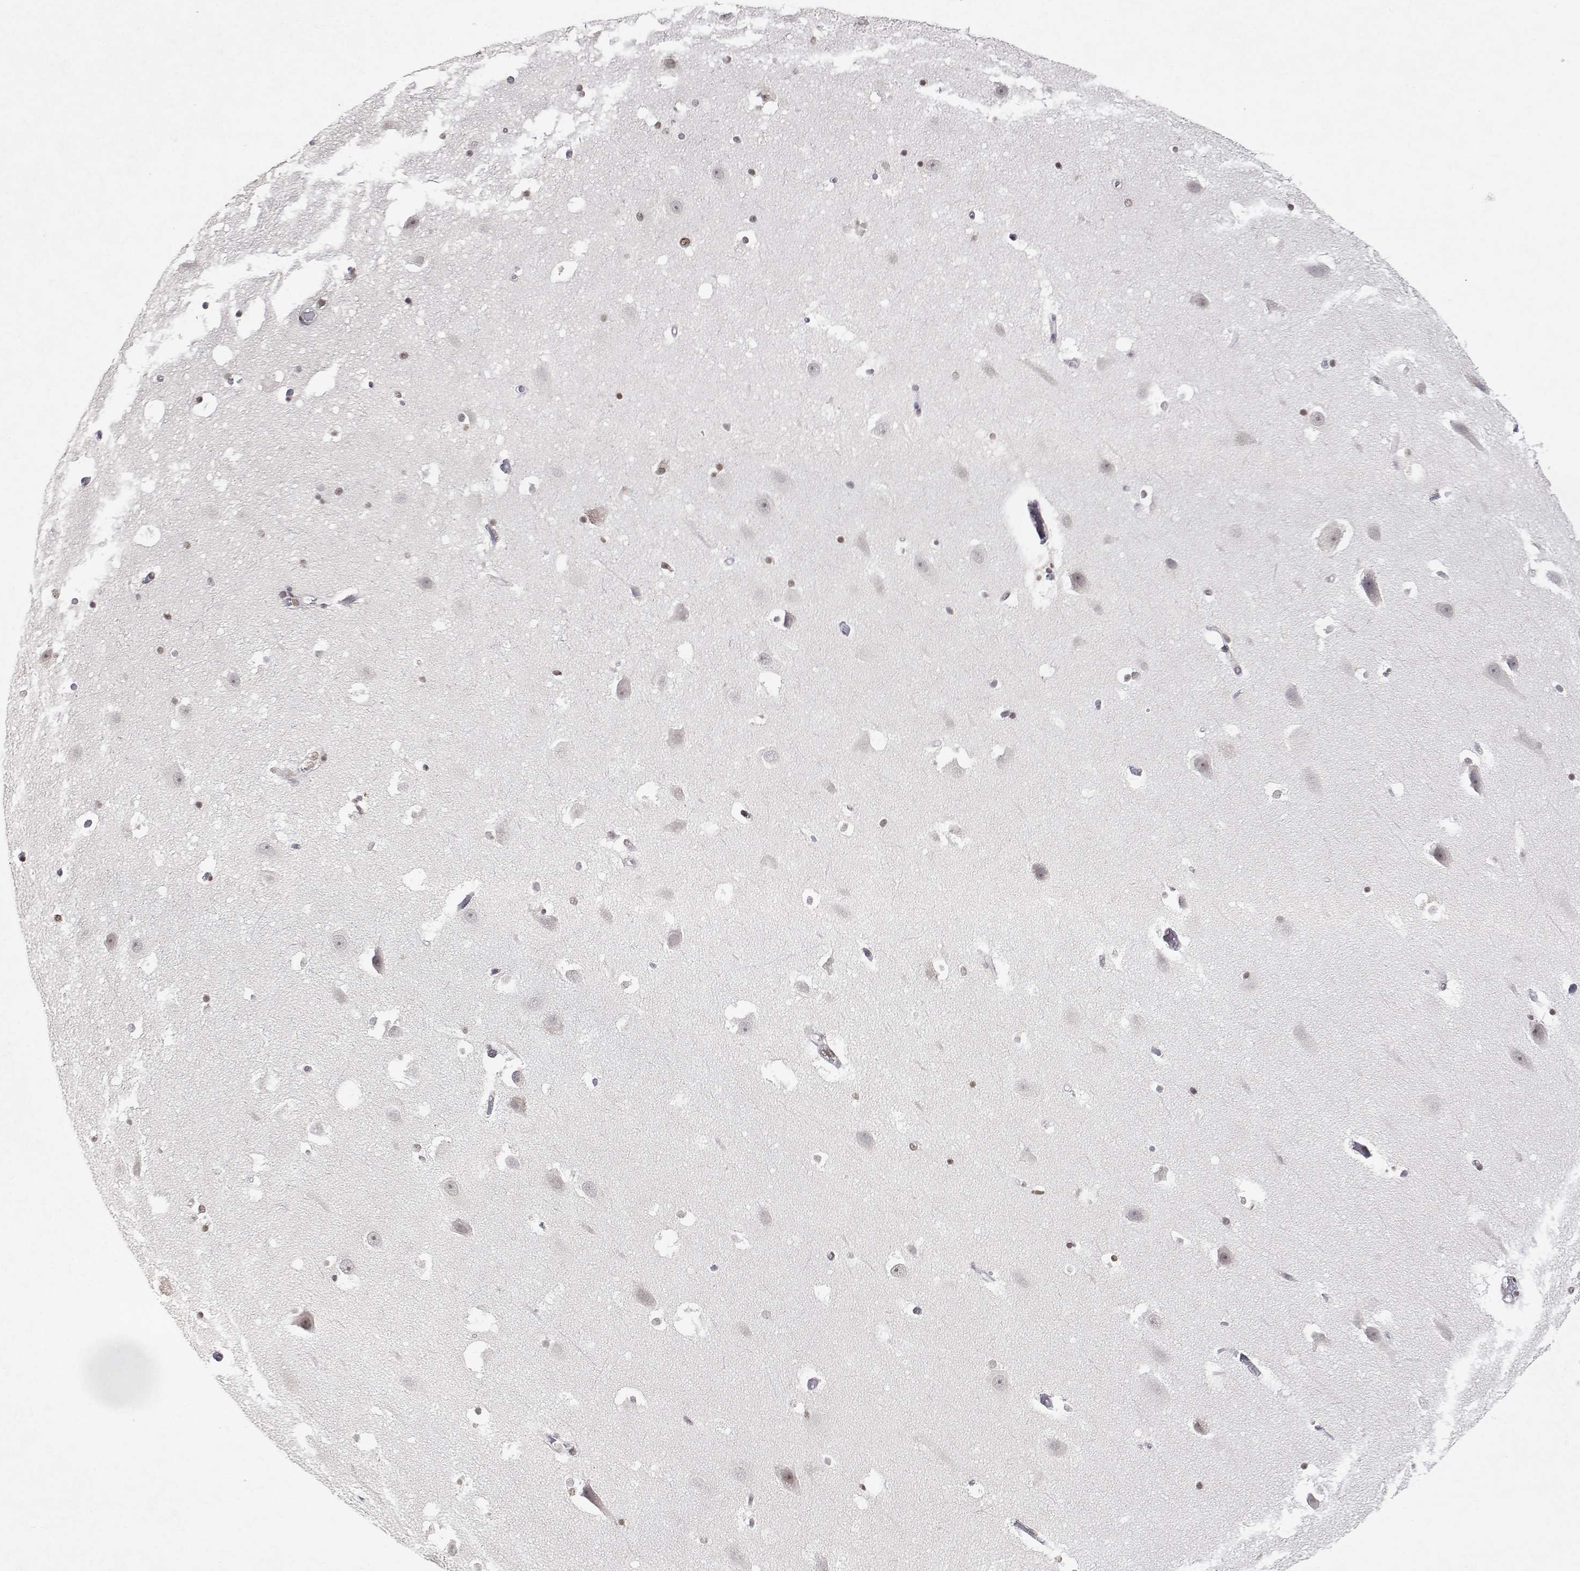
{"staining": {"intensity": "moderate", "quantity": "<25%", "location": "nuclear"}, "tissue": "hippocampus", "cell_type": "Glial cells", "image_type": "normal", "snomed": [{"axis": "morphology", "description": "Normal tissue, NOS"}, {"axis": "topography", "description": "Hippocampus"}], "caption": "Protein staining of benign hippocampus shows moderate nuclear positivity in about <25% of glial cells.", "gene": "XPC", "patient": {"sex": "male", "age": 26}}